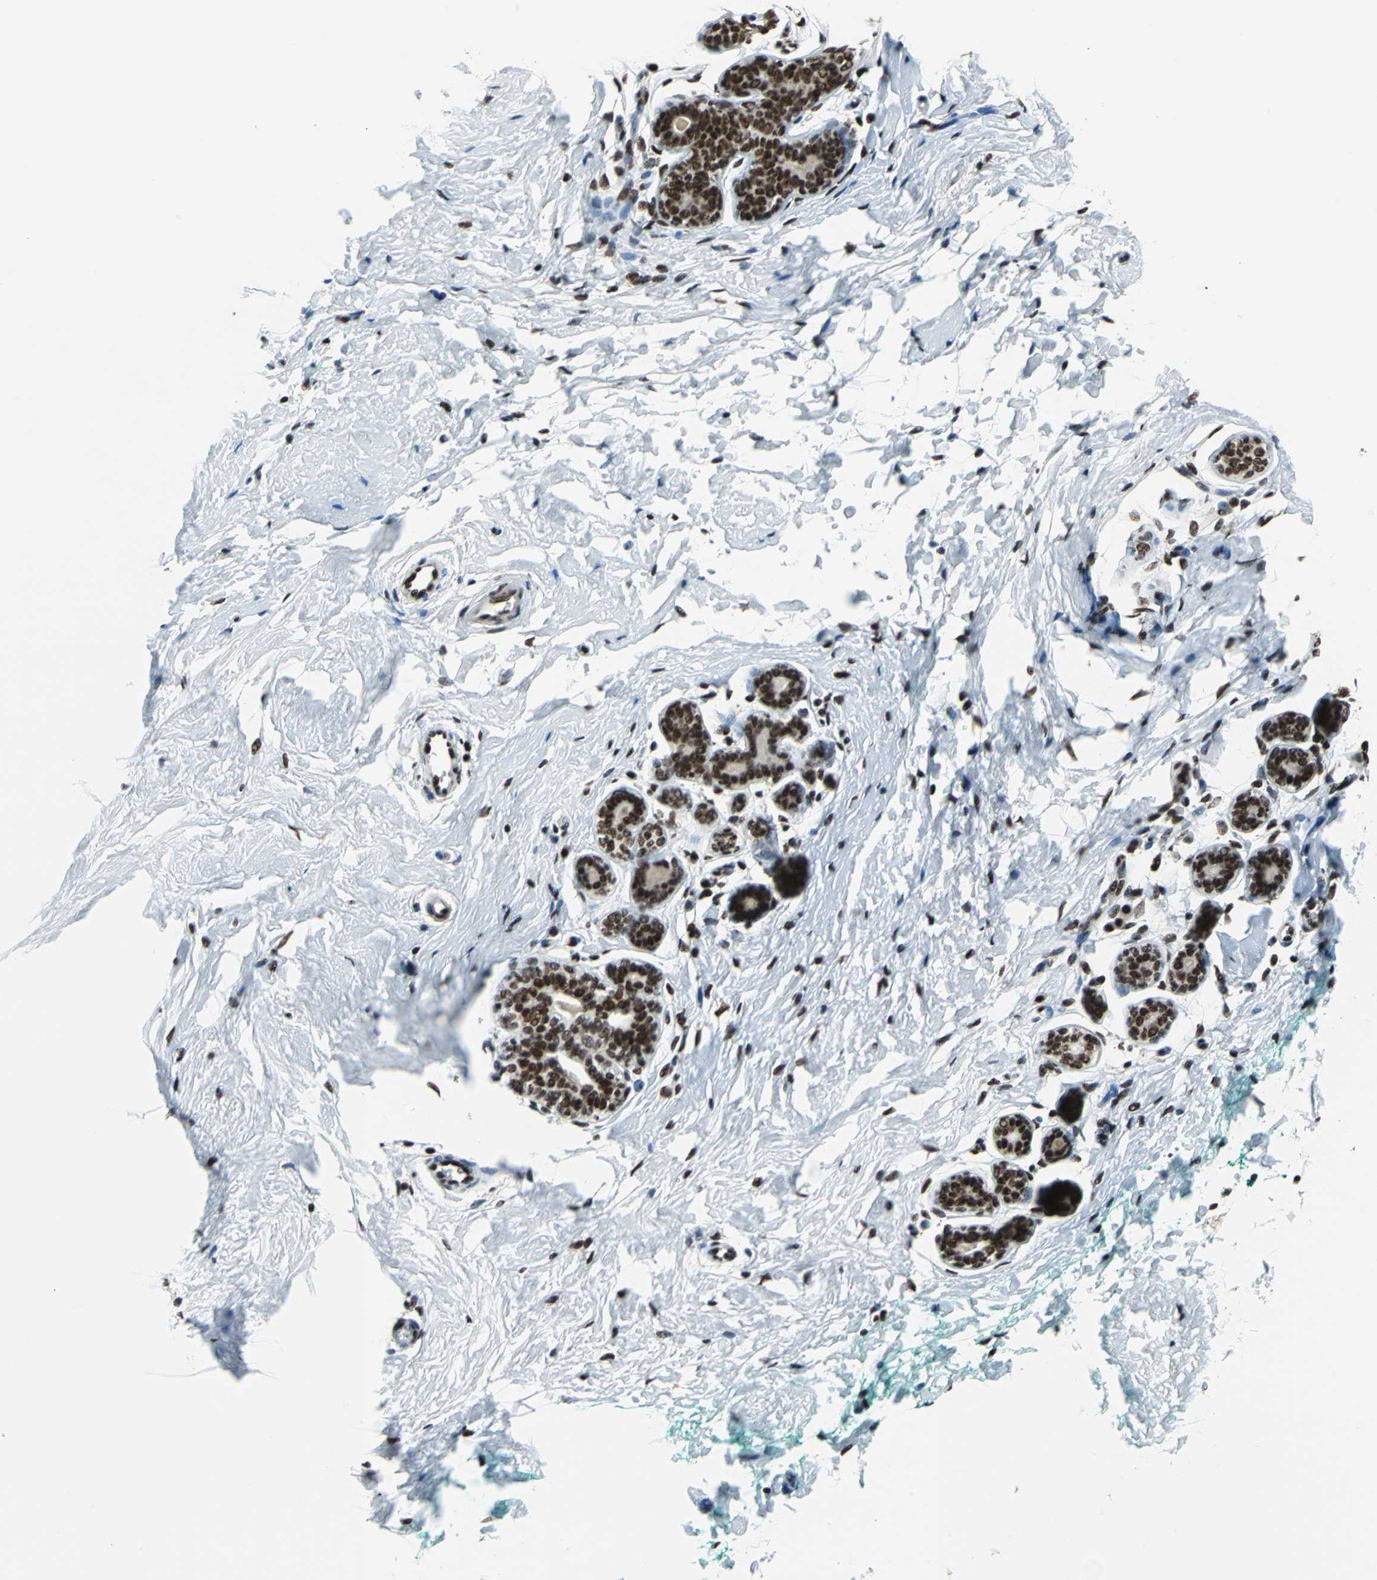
{"staining": {"intensity": "strong", "quantity": ">75%", "location": "nuclear"}, "tissue": "breast", "cell_type": "Glandular cells", "image_type": "normal", "snomed": [{"axis": "morphology", "description": "Normal tissue, NOS"}, {"axis": "topography", "description": "Breast"}], "caption": "Immunohistochemical staining of unremarkable human breast shows high levels of strong nuclear positivity in about >75% of glandular cells. The staining was performed using DAB (3,3'-diaminobenzidine) to visualize the protein expression in brown, while the nuclei were stained in blue with hematoxylin (Magnification: 20x).", "gene": "BCLAF1", "patient": {"sex": "female", "age": 52}}